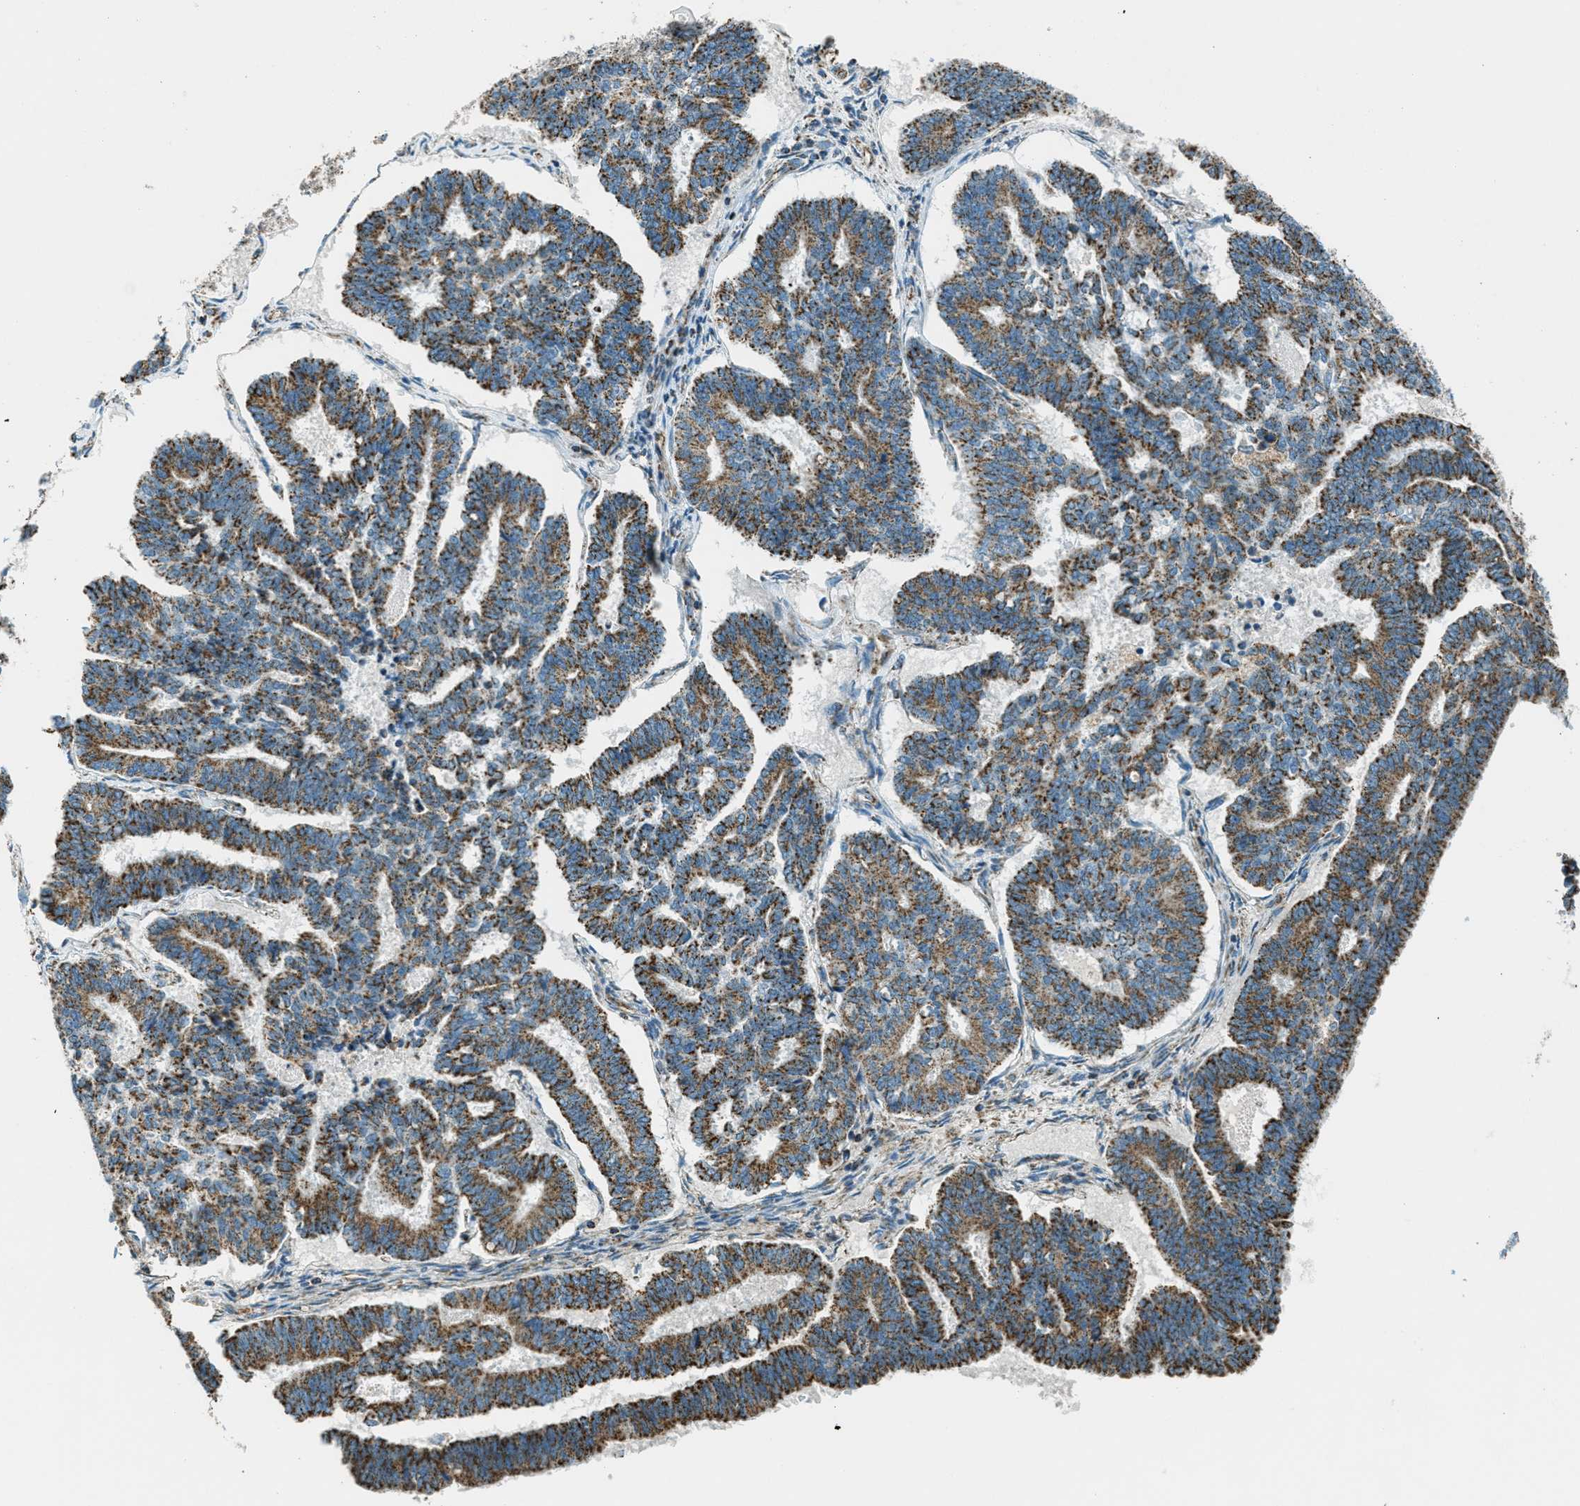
{"staining": {"intensity": "moderate", "quantity": ">75%", "location": "cytoplasmic/membranous"}, "tissue": "endometrial cancer", "cell_type": "Tumor cells", "image_type": "cancer", "snomed": [{"axis": "morphology", "description": "Adenocarcinoma, NOS"}, {"axis": "topography", "description": "Endometrium"}], "caption": "This is an image of IHC staining of endometrial adenocarcinoma, which shows moderate expression in the cytoplasmic/membranous of tumor cells.", "gene": "CHST15", "patient": {"sex": "female", "age": 70}}